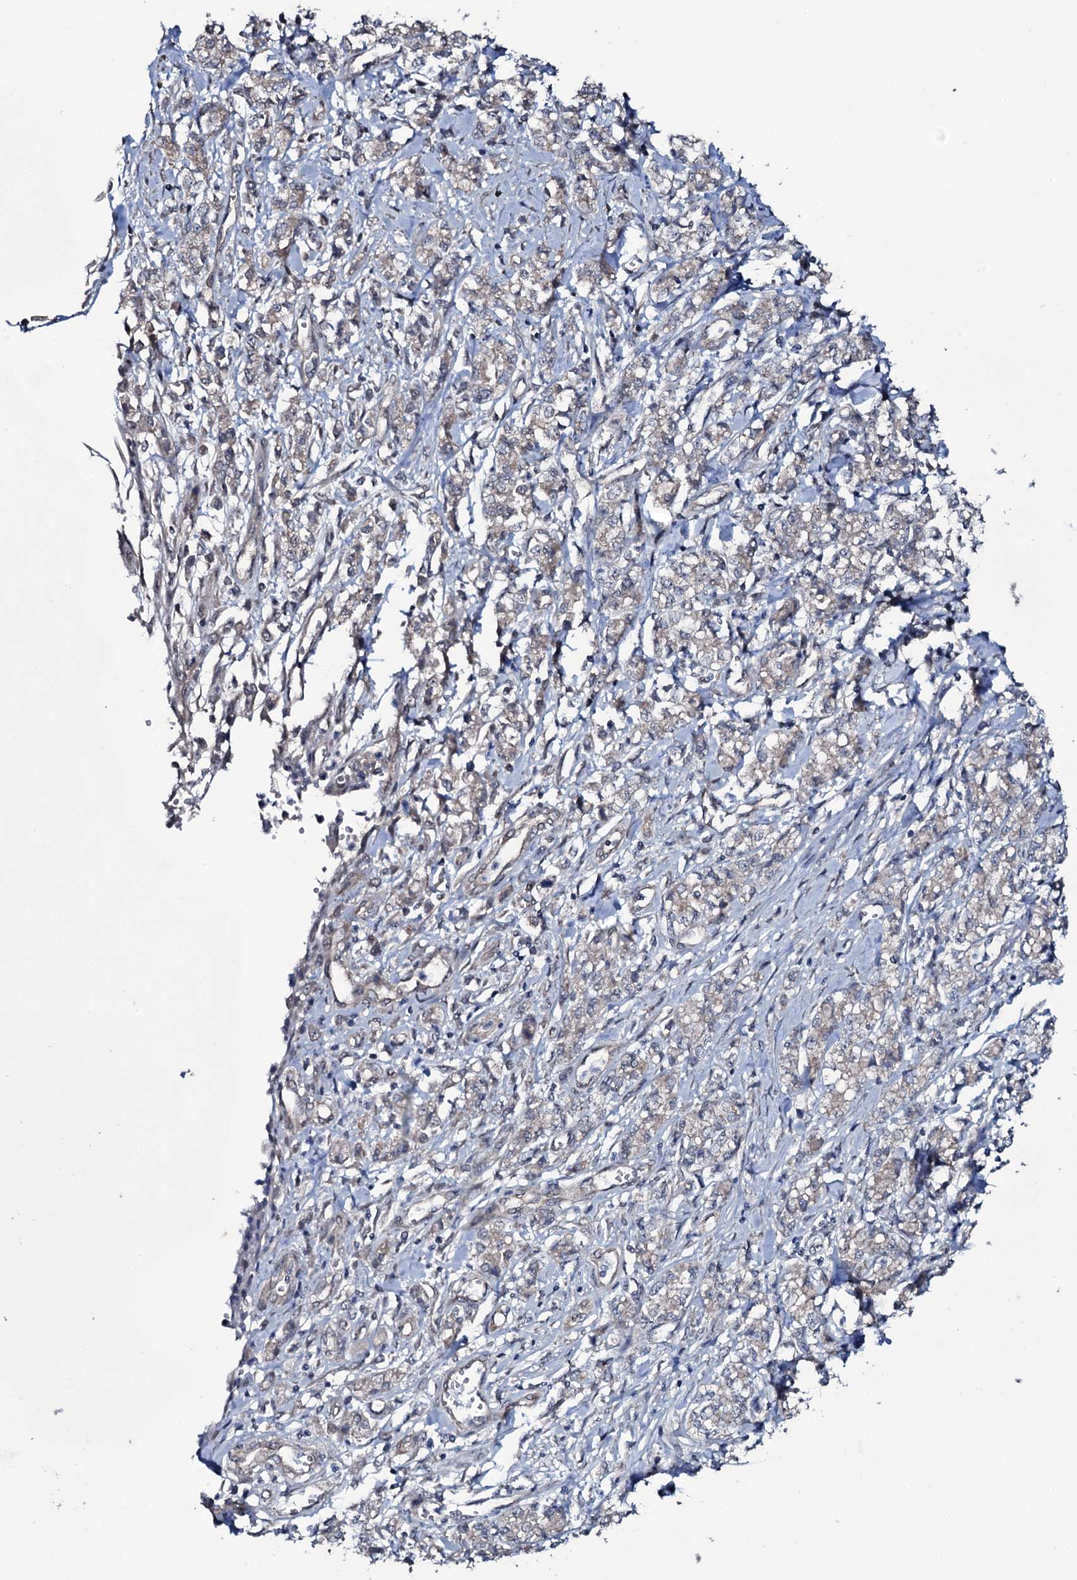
{"staining": {"intensity": "weak", "quantity": "25%-75%", "location": "cytoplasmic/membranous"}, "tissue": "stomach cancer", "cell_type": "Tumor cells", "image_type": "cancer", "snomed": [{"axis": "morphology", "description": "Adenocarcinoma, NOS"}, {"axis": "topography", "description": "Stomach"}], "caption": "Stomach cancer tissue demonstrates weak cytoplasmic/membranous expression in approximately 25%-75% of tumor cells", "gene": "MRPS31", "patient": {"sex": "female", "age": 76}}